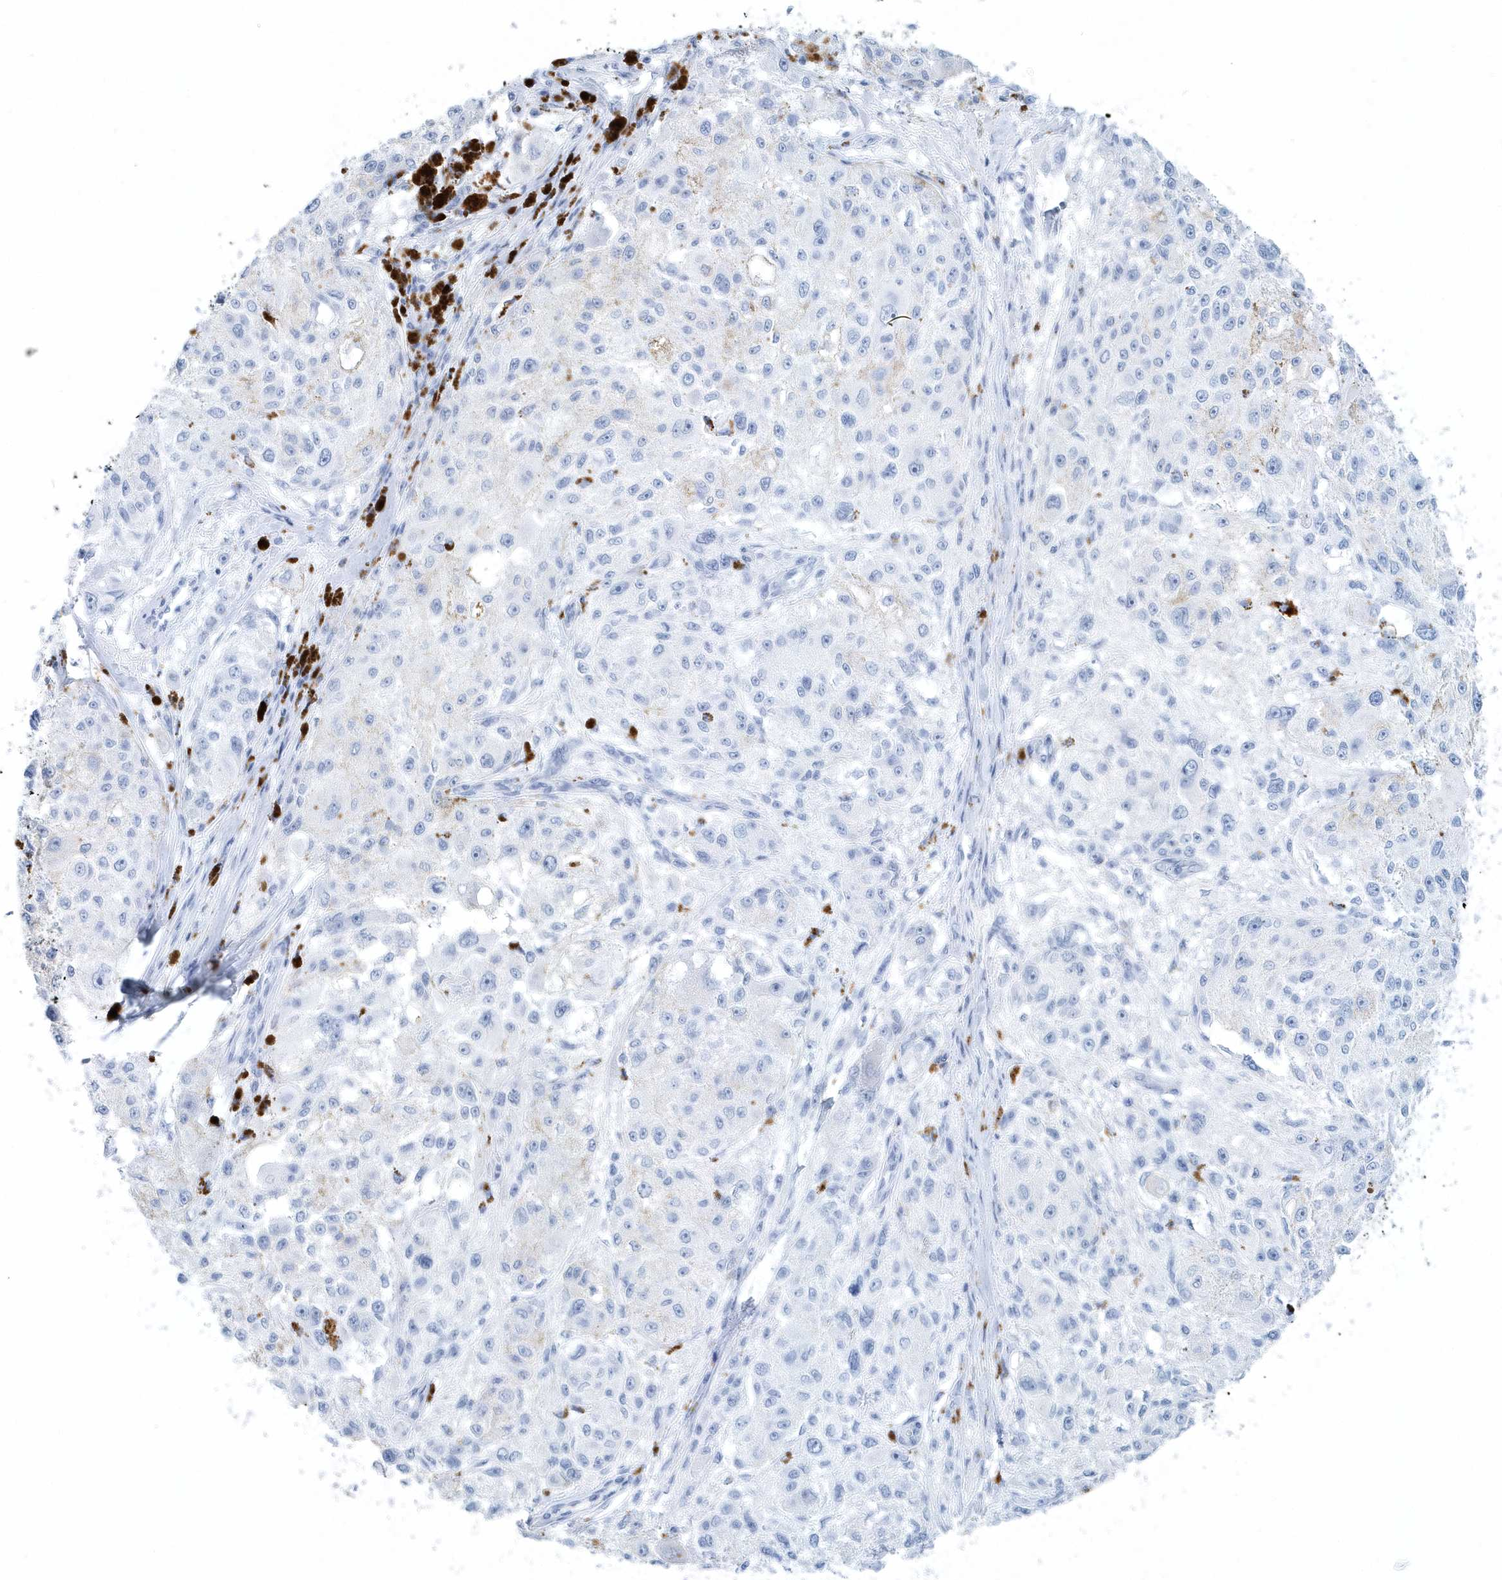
{"staining": {"intensity": "negative", "quantity": "none", "location": "none"}, "tissue": "melanoma", "cell_type": "Tumor cells", "image_type": "cancer", "snomed": [{"axis": "morphology", "description": "Necrosis, NOS"}, {"axis": "morphology", "description": "Malignant melanoma, NOS"}, {"axis": "topography", "description": "Skin"}], "caption": "This image is of malignant melanoma stained with IHC to label a protein in brown with the nuclei are counter-stained blue. There is no expression in tumor cells.", "gene": "PTPRO", "patient": {"sex": "female", "age": 87}}